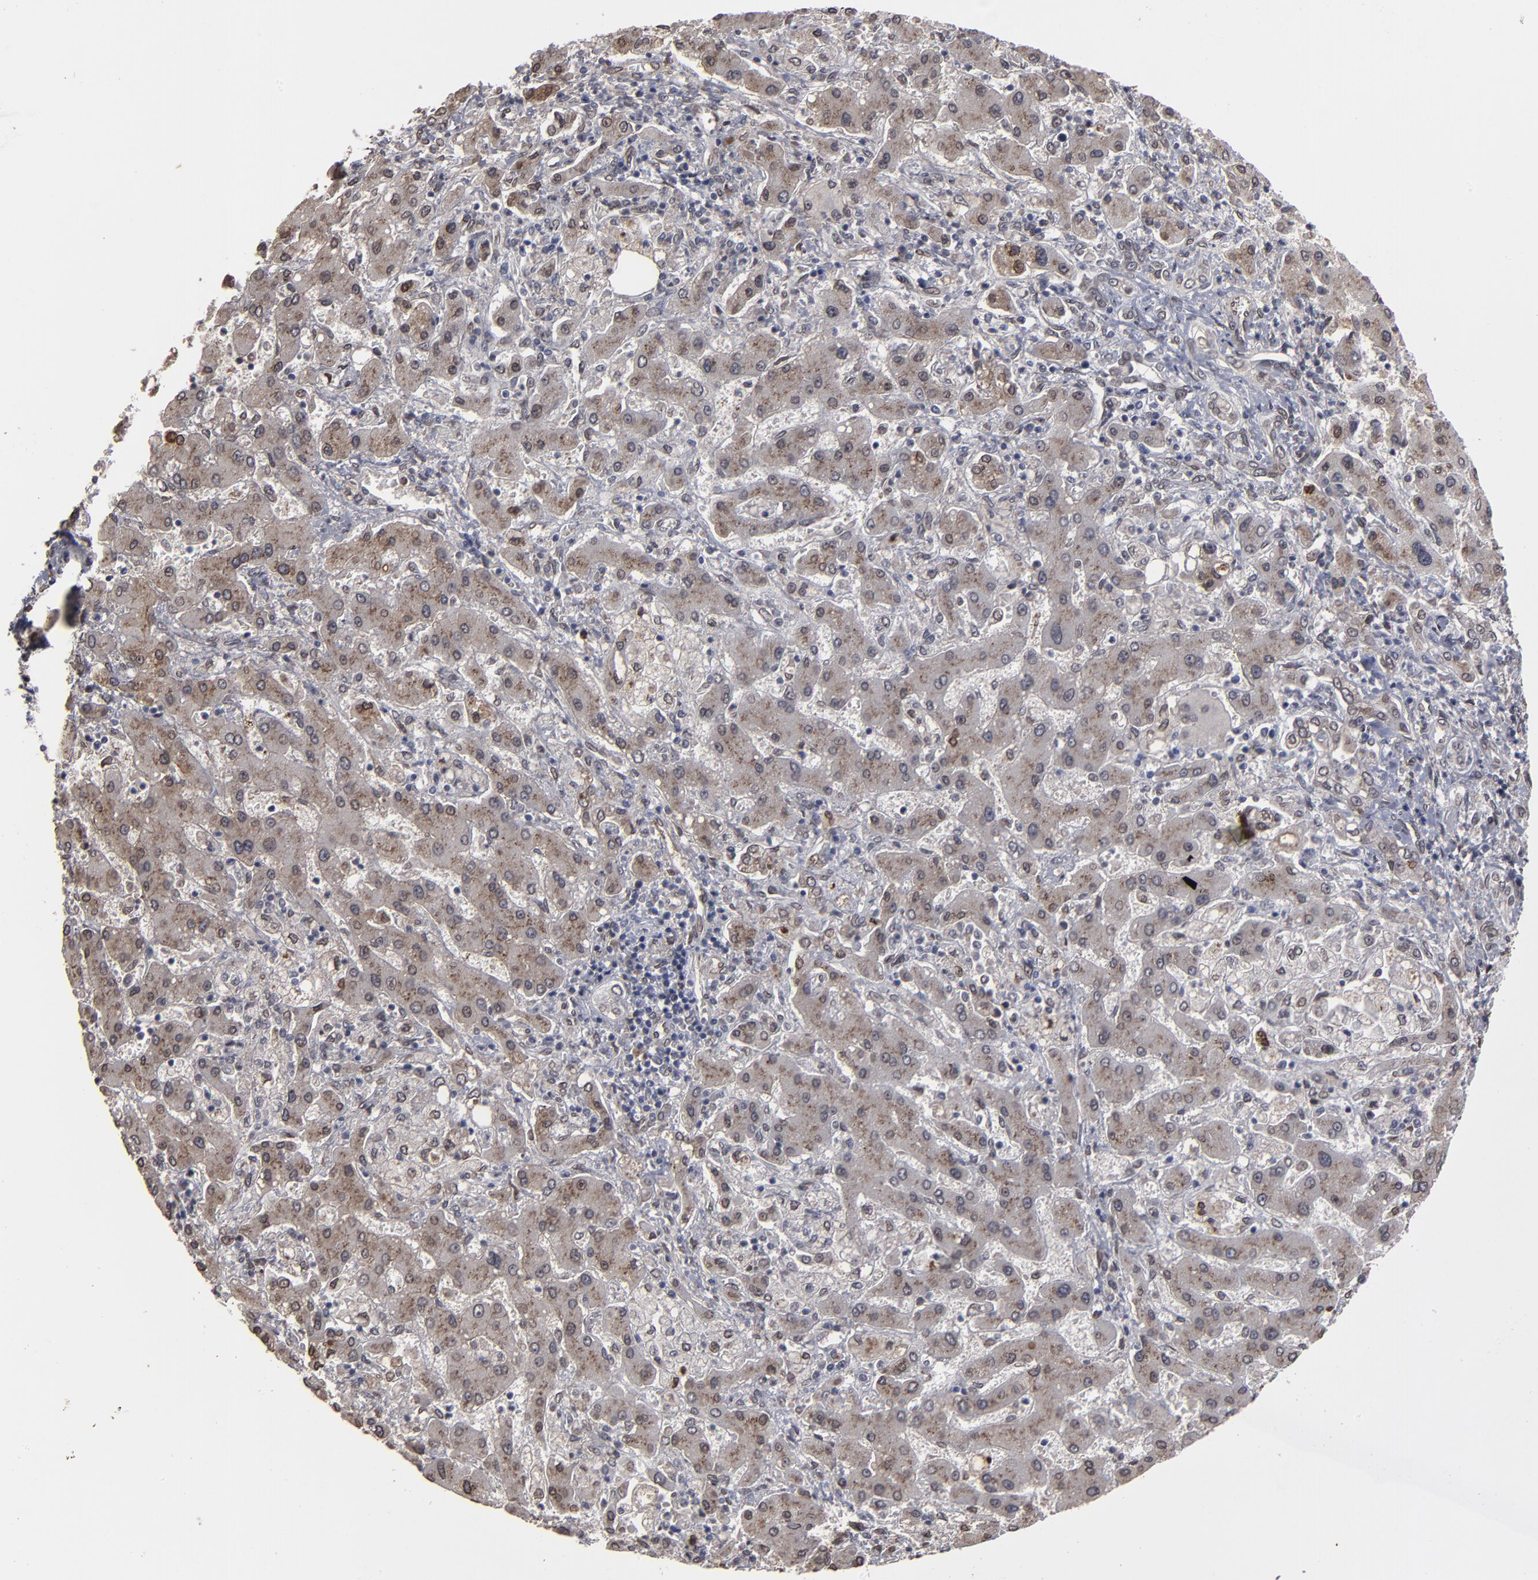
{"staining": {"intensity": "moderate", "quantity": "25%-75%", "location": "cytoplasmic/membranous,nuclear"}, "tissue": "liver cancer", "cell_type": "Tumor cells", "image_type": "cancer", "snomed": [{"axis": "morphology", "description": "Cholangiocarcinoma"}, {"axis": "topography", "description": "Liver"}], "caption": "Immunohistochemistry of cholangiocarcinoma (liver) reveals medium levels of moderate cytoplasmic/membranous and nuclear positivity in about 25%-75% of tumor cells.", "gene": "BAZ1A", "patient": {"sex": "male", "age": 50}}